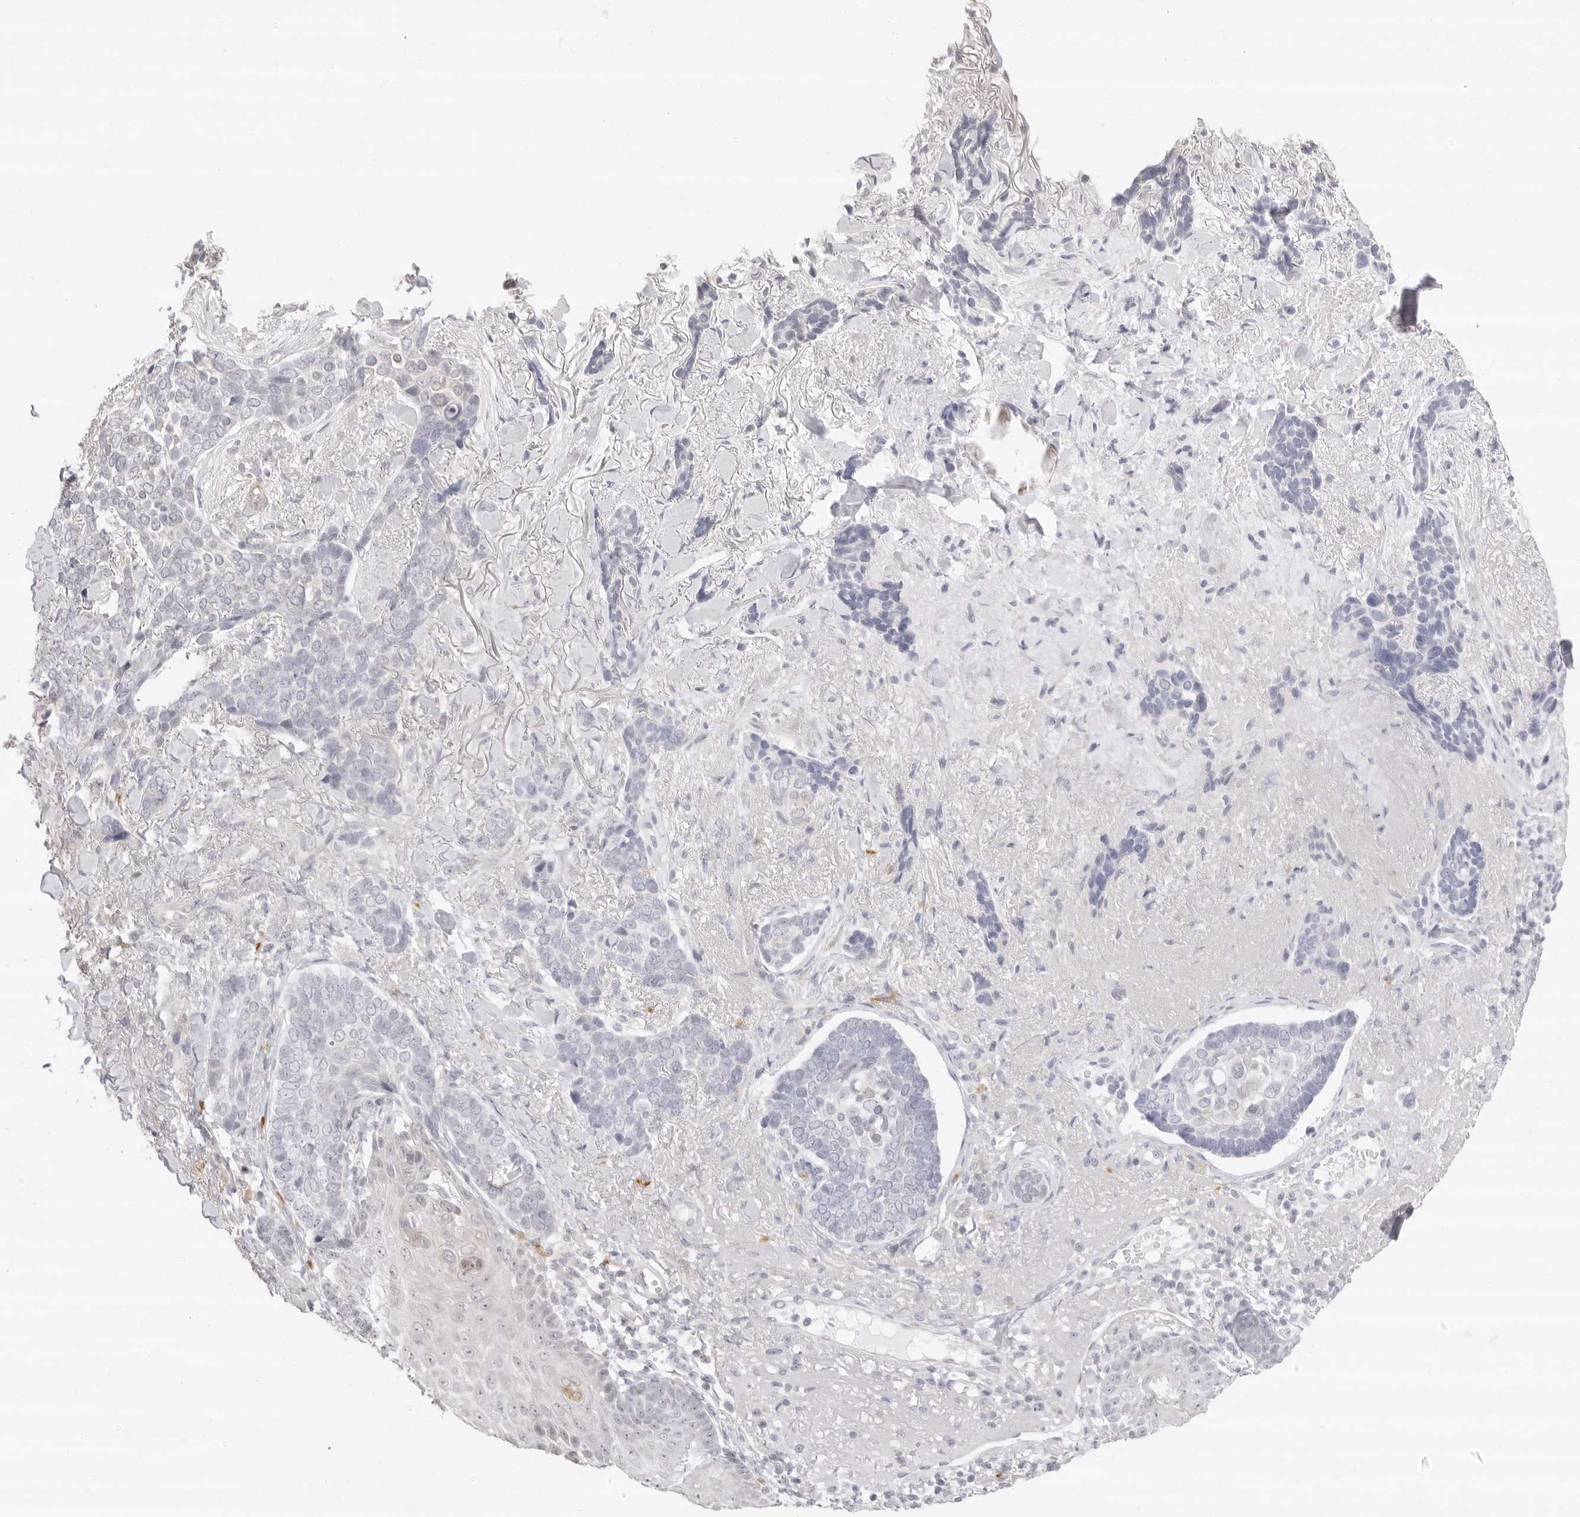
{"staining": {"intensity": "negative", "quantity": "none", "location": "none"}, "tissue": "skin cancer", "cell_type": "Tumor cells", "image_type": "cancer", "snomed": [{"axis": "morphology", "description": "Basal cell carcinoma"}, {"axis": "topography", "description": "Skin"}], "caption": "High power microscopy micrograph of an IHC histopathology image of skin cancer, revealing no significant positivity in tumor cells.", "gene": "FDPS", "patient": {"sex": "female", "age": 82}}